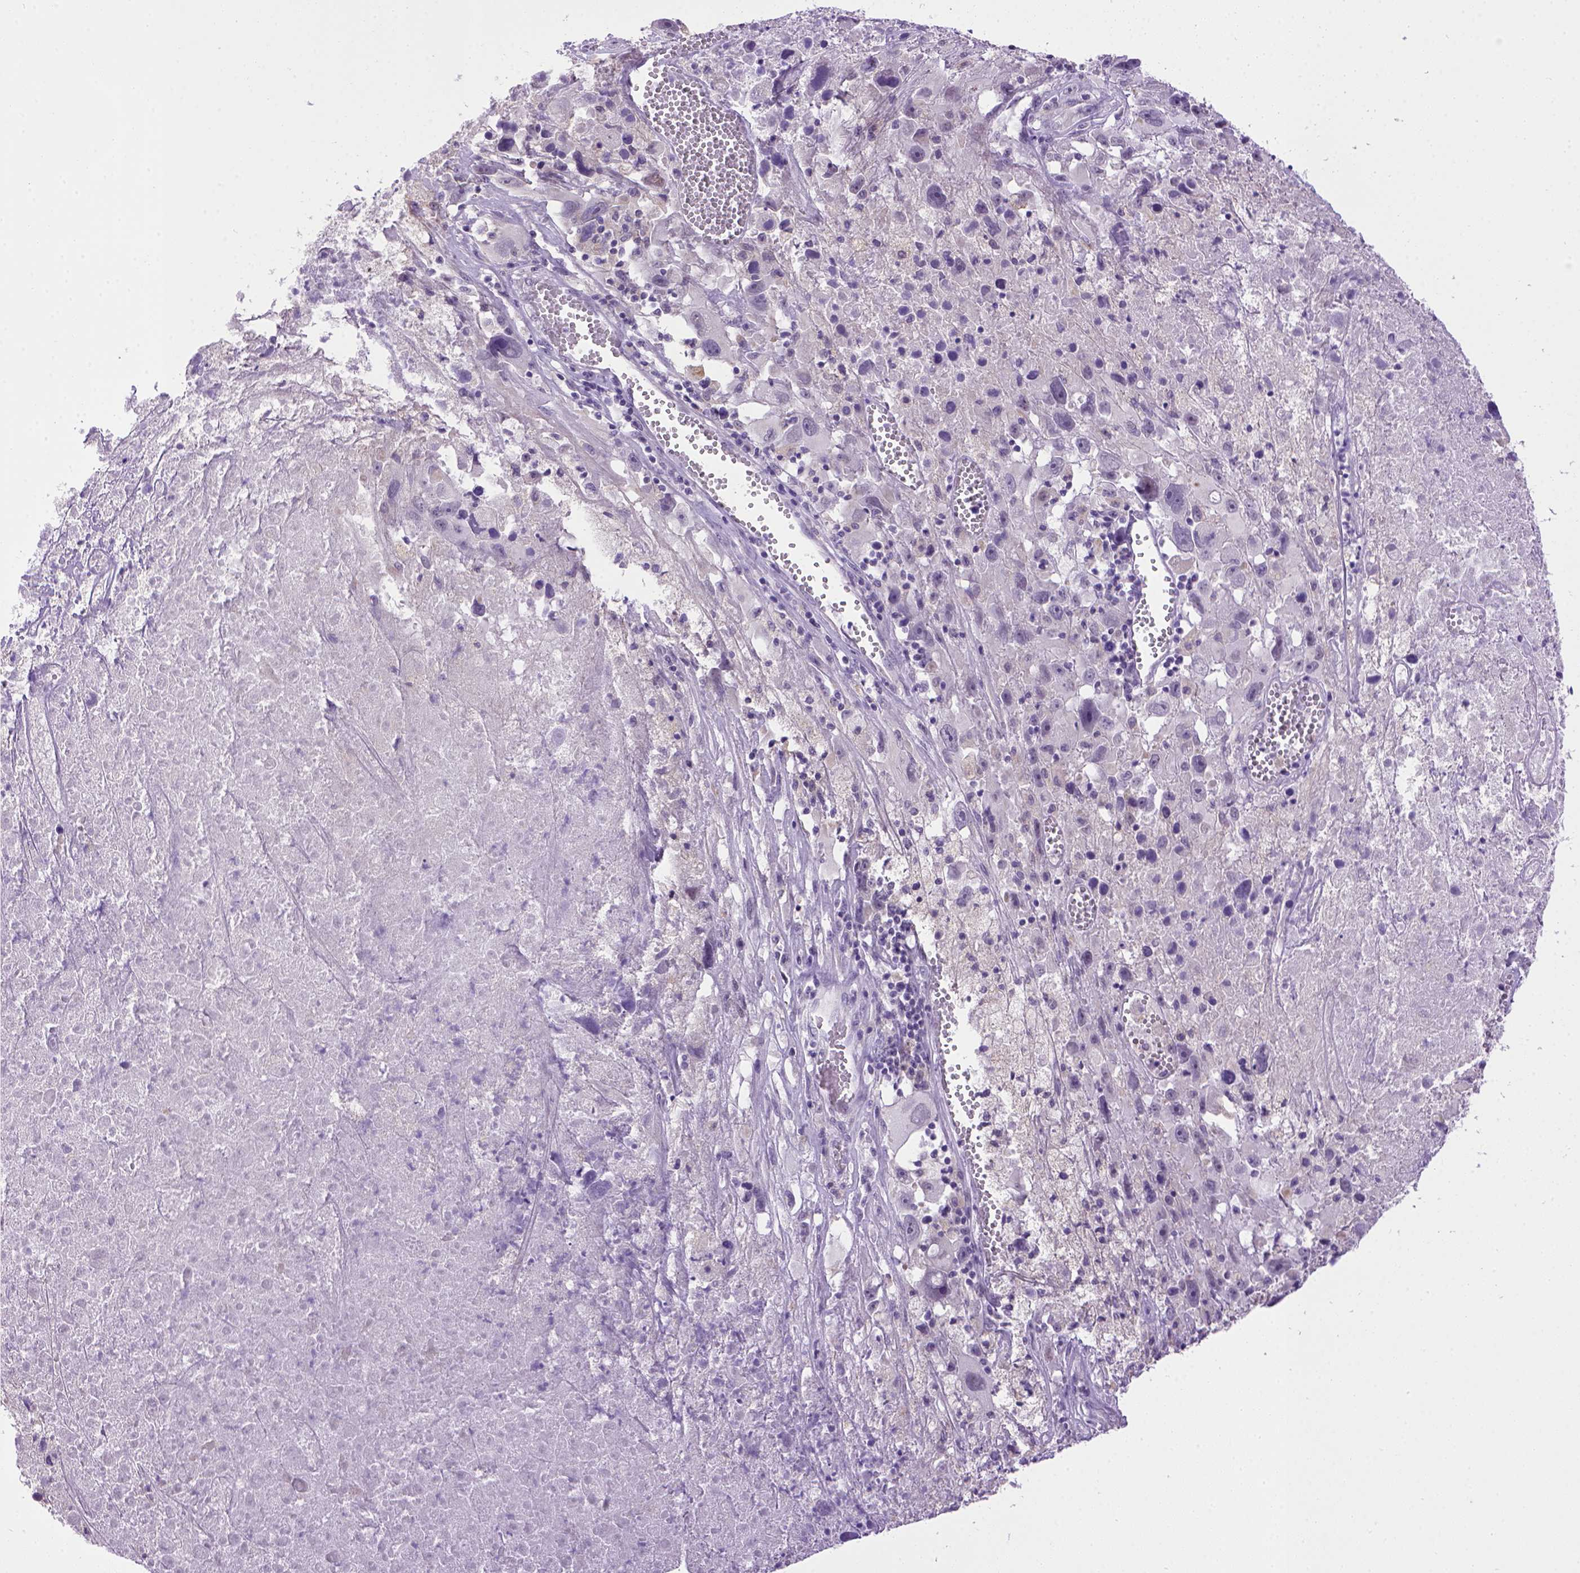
{"staining": {"intensity": "negative", "quantity": "none", "location": "none"}, "tissue": "melanoma", "cell_type": "Tumor cells", "image_type": "cancer", "snomed": [{"axis": "morphology", "description": "Malignant melanoma, Metastatic site"}, {"axis": "topography", "description": "Lymph node"}], "caption": "Immunohistochemistry histopathology image of neoplastic tissue: human melanoma stained with DAB demonstrates no significant protein positivity in tumor cells.", "gene": "CDH1", "patient": {"sex": "male", "age": 50}}